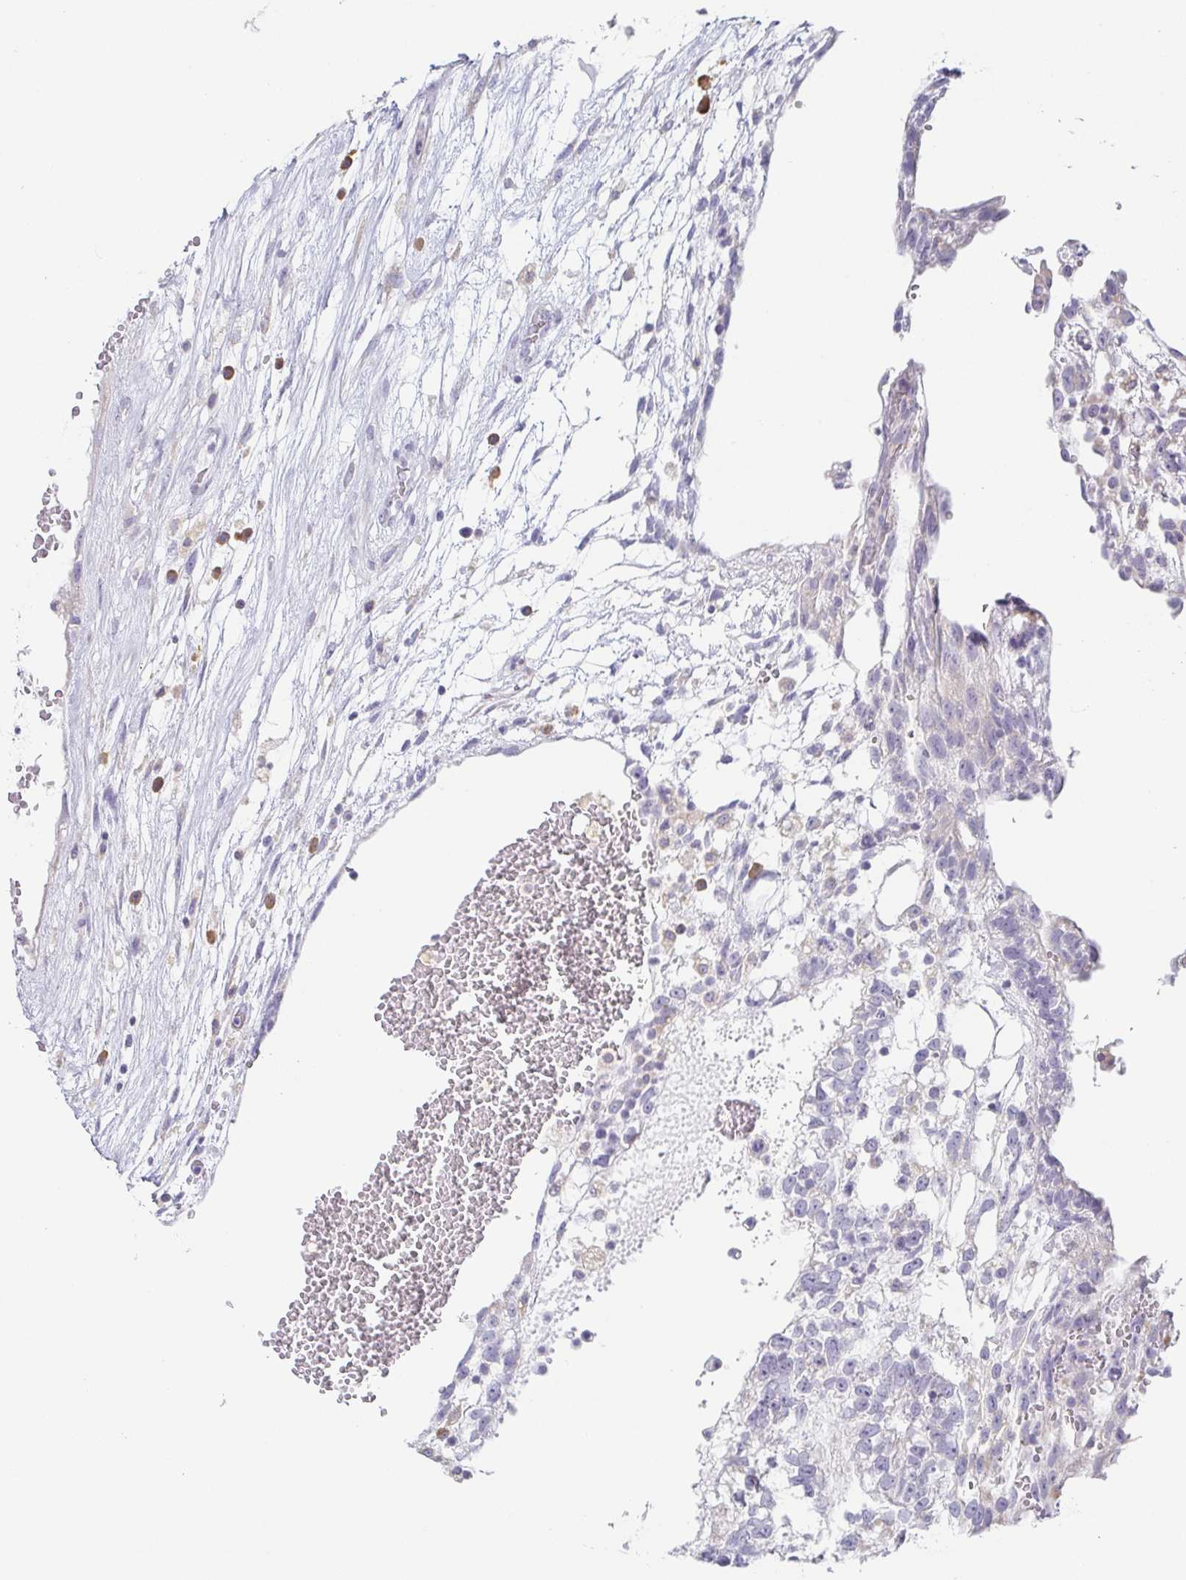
{"staining": {"intensity": "negative", "quantity": "none", "location": "none"}, "tissue": "testis cancer", "cell_type": "Tumor cells", "image_type": "cancer", "snomed": [{"axis": "morphology", "description": "Normal tissue, NOS"}, {"axis": "morphology", "description": "Carcinoma, Embryonal, NOS"}, {"axis": "topography", "description": "Testis"}], "caption": "An immunohistochemistry photomicrograph of testis embryonal carcinoma is shown. There is no staining in tumor cells of testis embryonal carcinoma. The staining is performed using DAB brown chromogen with nuclei counter-stained in using hematoxylin.", "gene": "PRR27", "patient": {"sex": "male", "age": 32}}